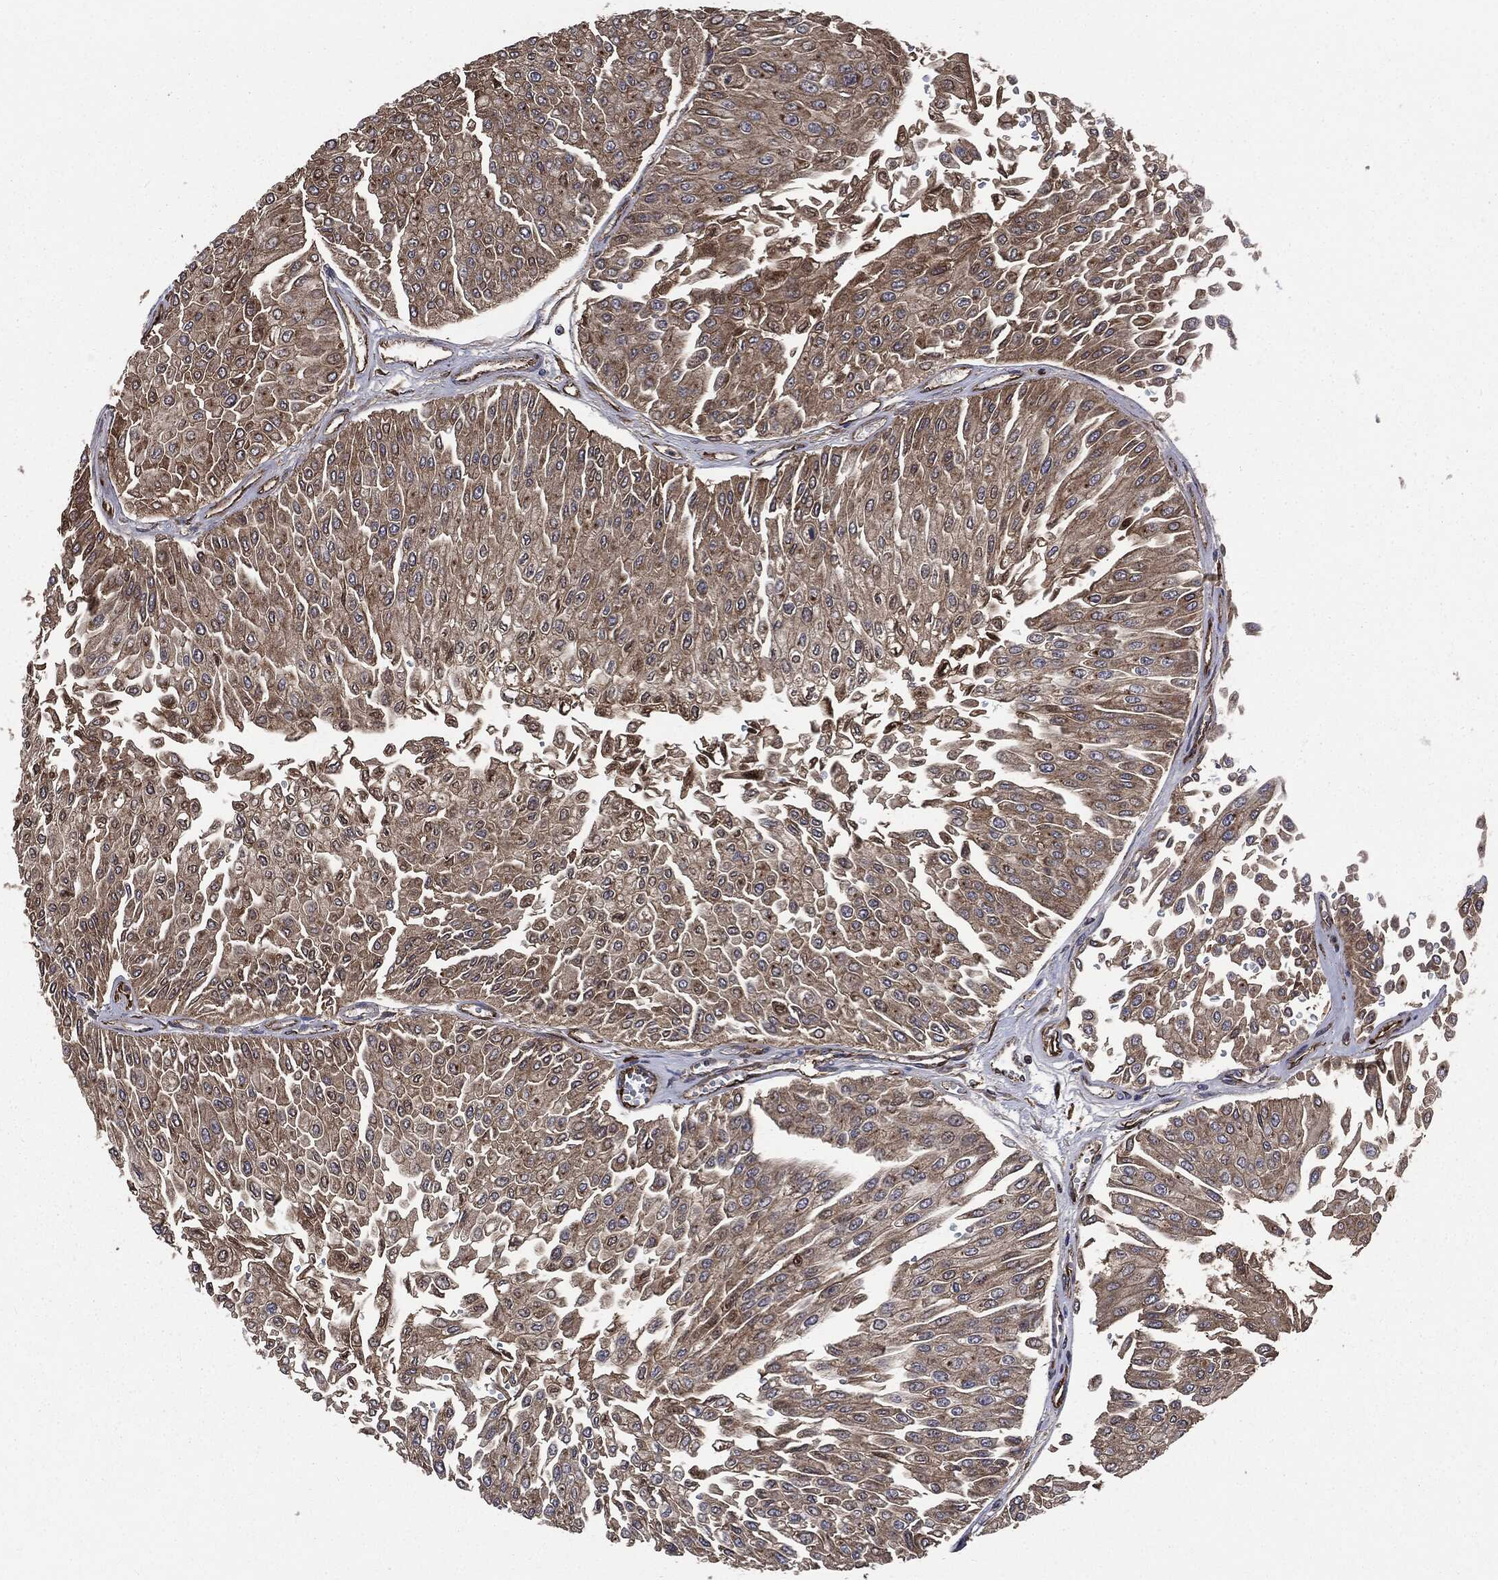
{"staining": {"intensity": "moderate", "quantity": ">75%", "location": "cytoplasmic/membranous"}, "tissue": "urothelial cancer", "cell_type": "Tumor cells", "image_type": "cancer", "snomed": [{"axis": "morphology", "description": "Urothelial carcinoma, Low grade"}, {"axis": "topography", "description": "Urinary bladder"}], "caption": "This photomicrograph shows IHC staining of urothelial carcinoma (low-grade), with medium moderate cytoplasmic/membranous expression in approximately >75% of tumor cells.", "gene": "PLOD3", "patient": {"sex": "male", "age": 67}}